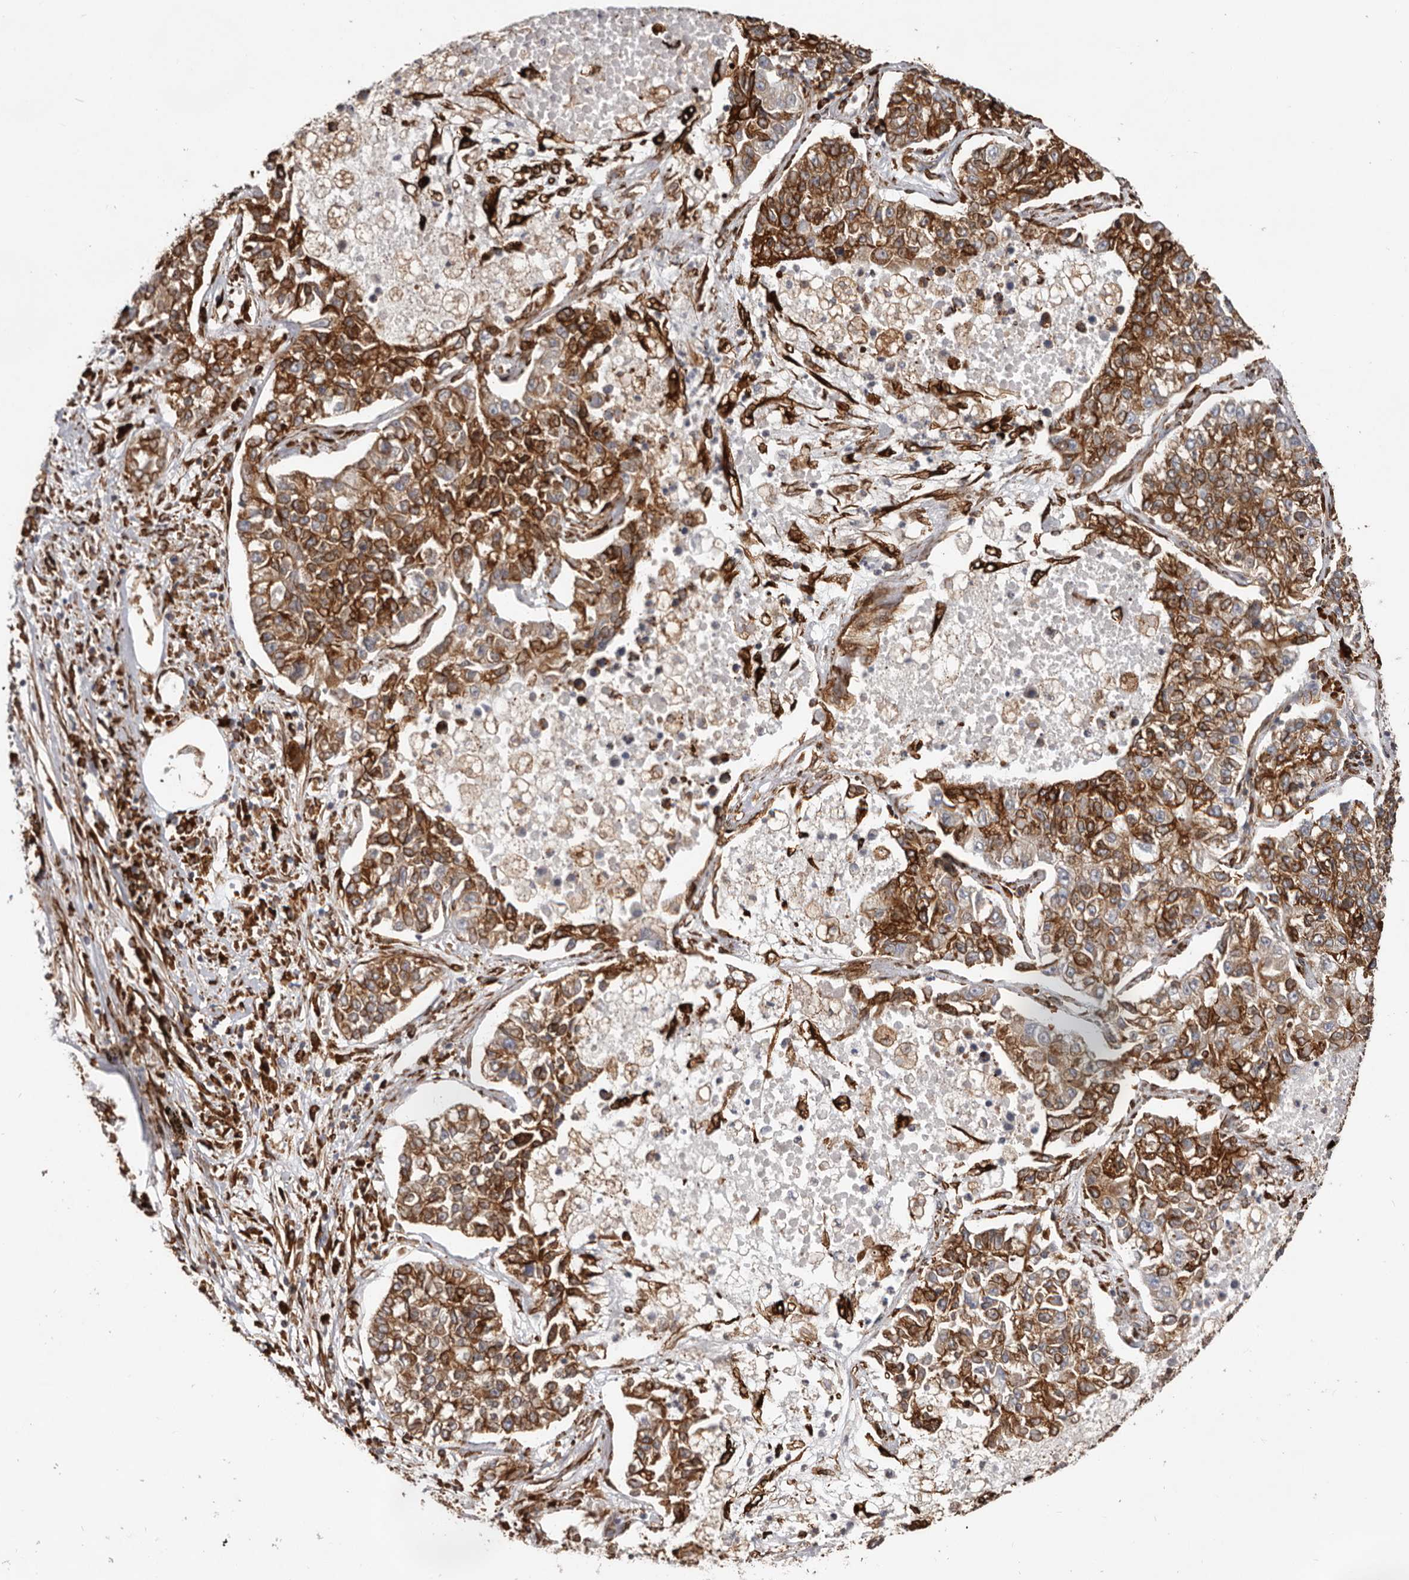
{"staining": {"intensity": "strong", "quantity": ">75%", "location": "cytoplasmic/membranous"}, "tissue": "lung cancer", "cell_type": "Tumor cells", "image_type": "cancer", "snomed": [{"axis": "morphology", "description": "Adenocarcinoma, NOS"}, {"axis": "topography", "description": "Lung"}], "caption": "Human lung adenocarcinoma stained for a protein (brown) exhibits strong cytoplasmic/membranous positive expression in about >75% of tumor cells.", "gene": "WDTC1", "patient": {"sex": "male", "age": 49}}